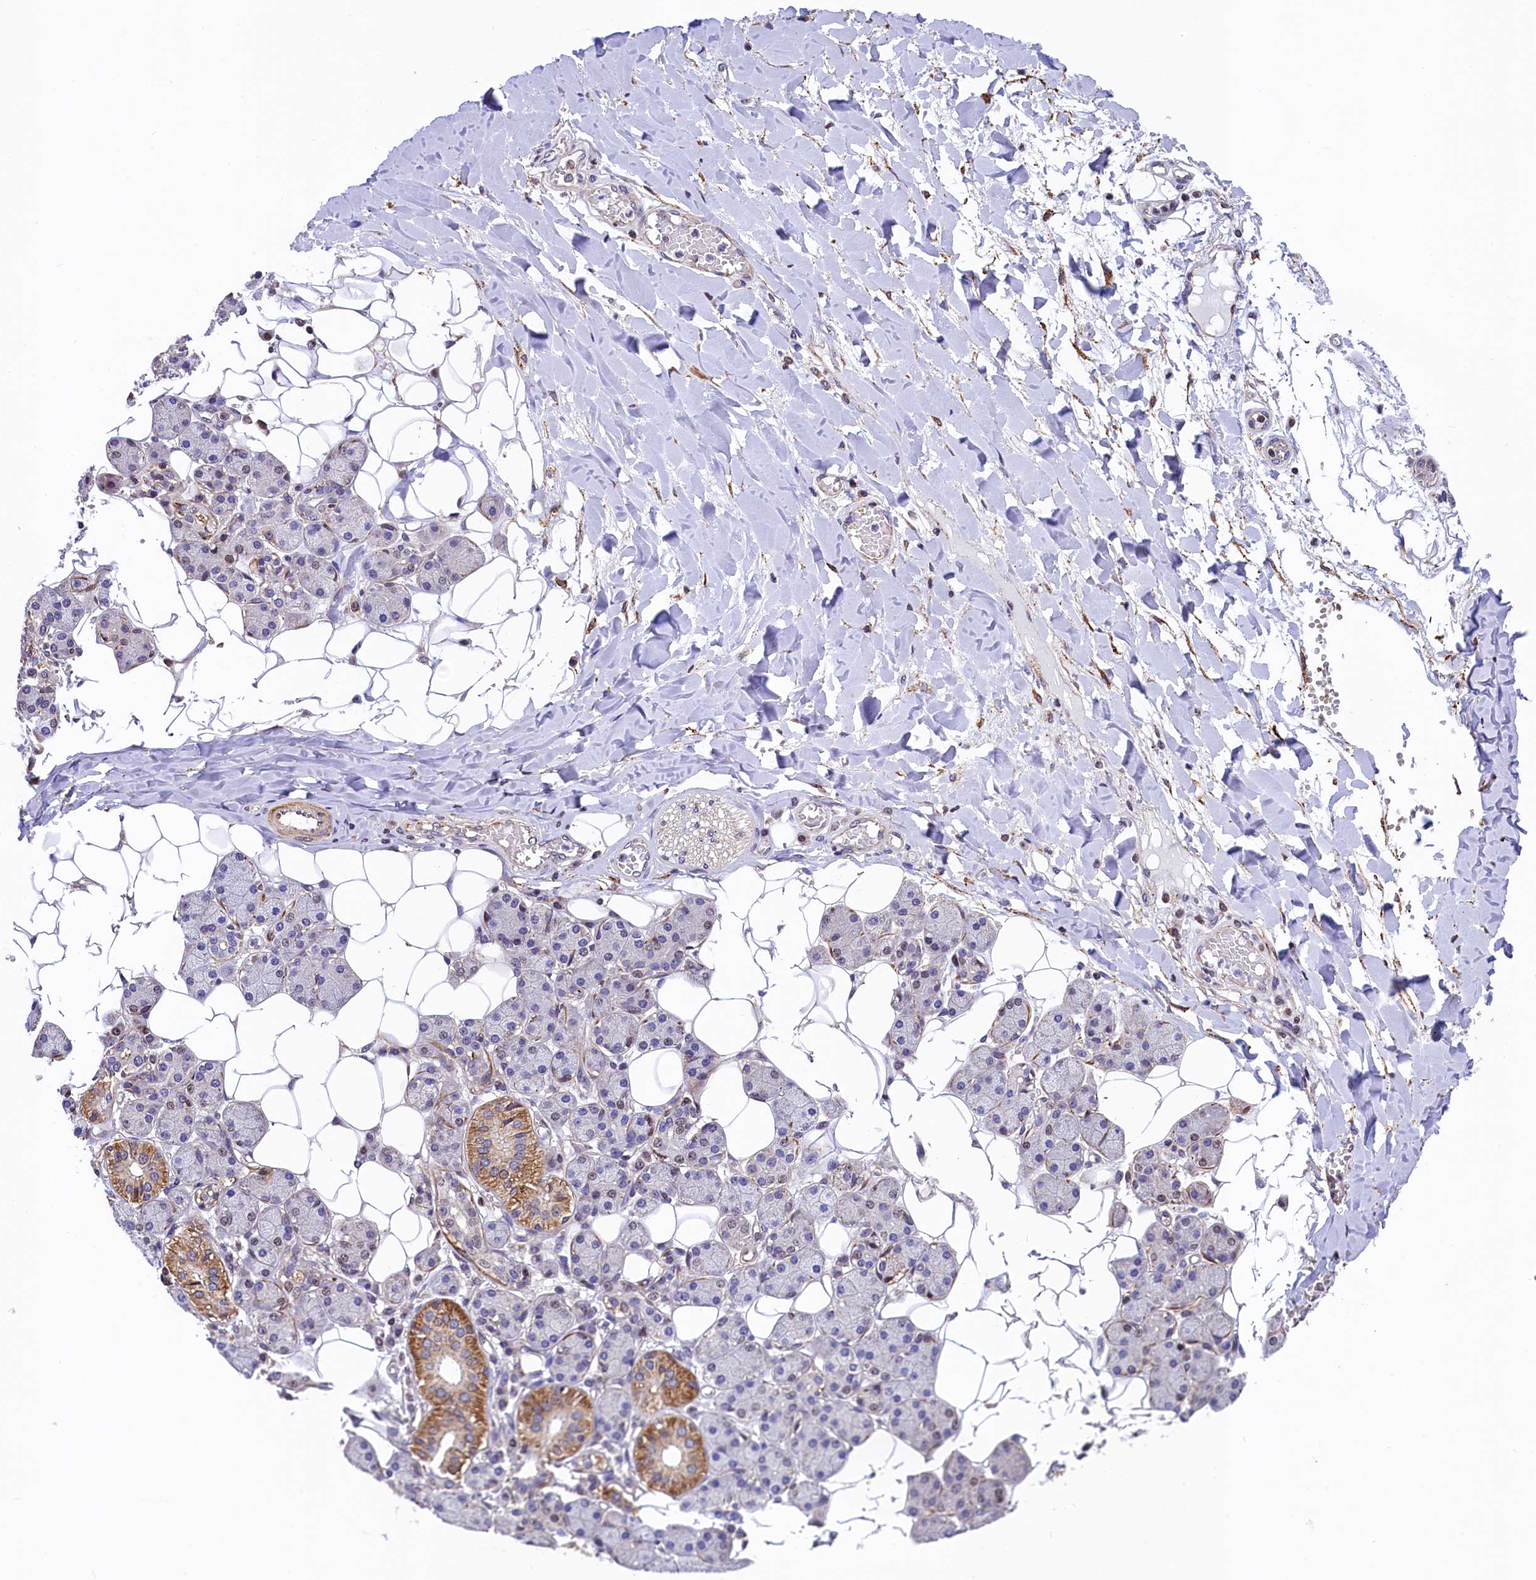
{"staining": {"intensity": "moderate", "quantity": "<25%", "location": "cytoplasmic/membranous"}, "tissue": "salivary gland", "cell_type": "Glandular cells", "image_type": "normal", "snomed": [{"axis": "morphology", "description": "Normal tissue, NOS"}, {"axis": "topography", "description": "Salivary gland"}], "caption": "Brown immunohistochemical staining in benign salivary gland displays moderate cytoplasmic/membranous positivity in approximately <25% of glandular cells. (DAB (3,3'-diaminobenzidine) = brown stain, brightfield microscopy at high magnification).", "gene": "ZNF2", "patient": {"sex": "female", "age": 33}}